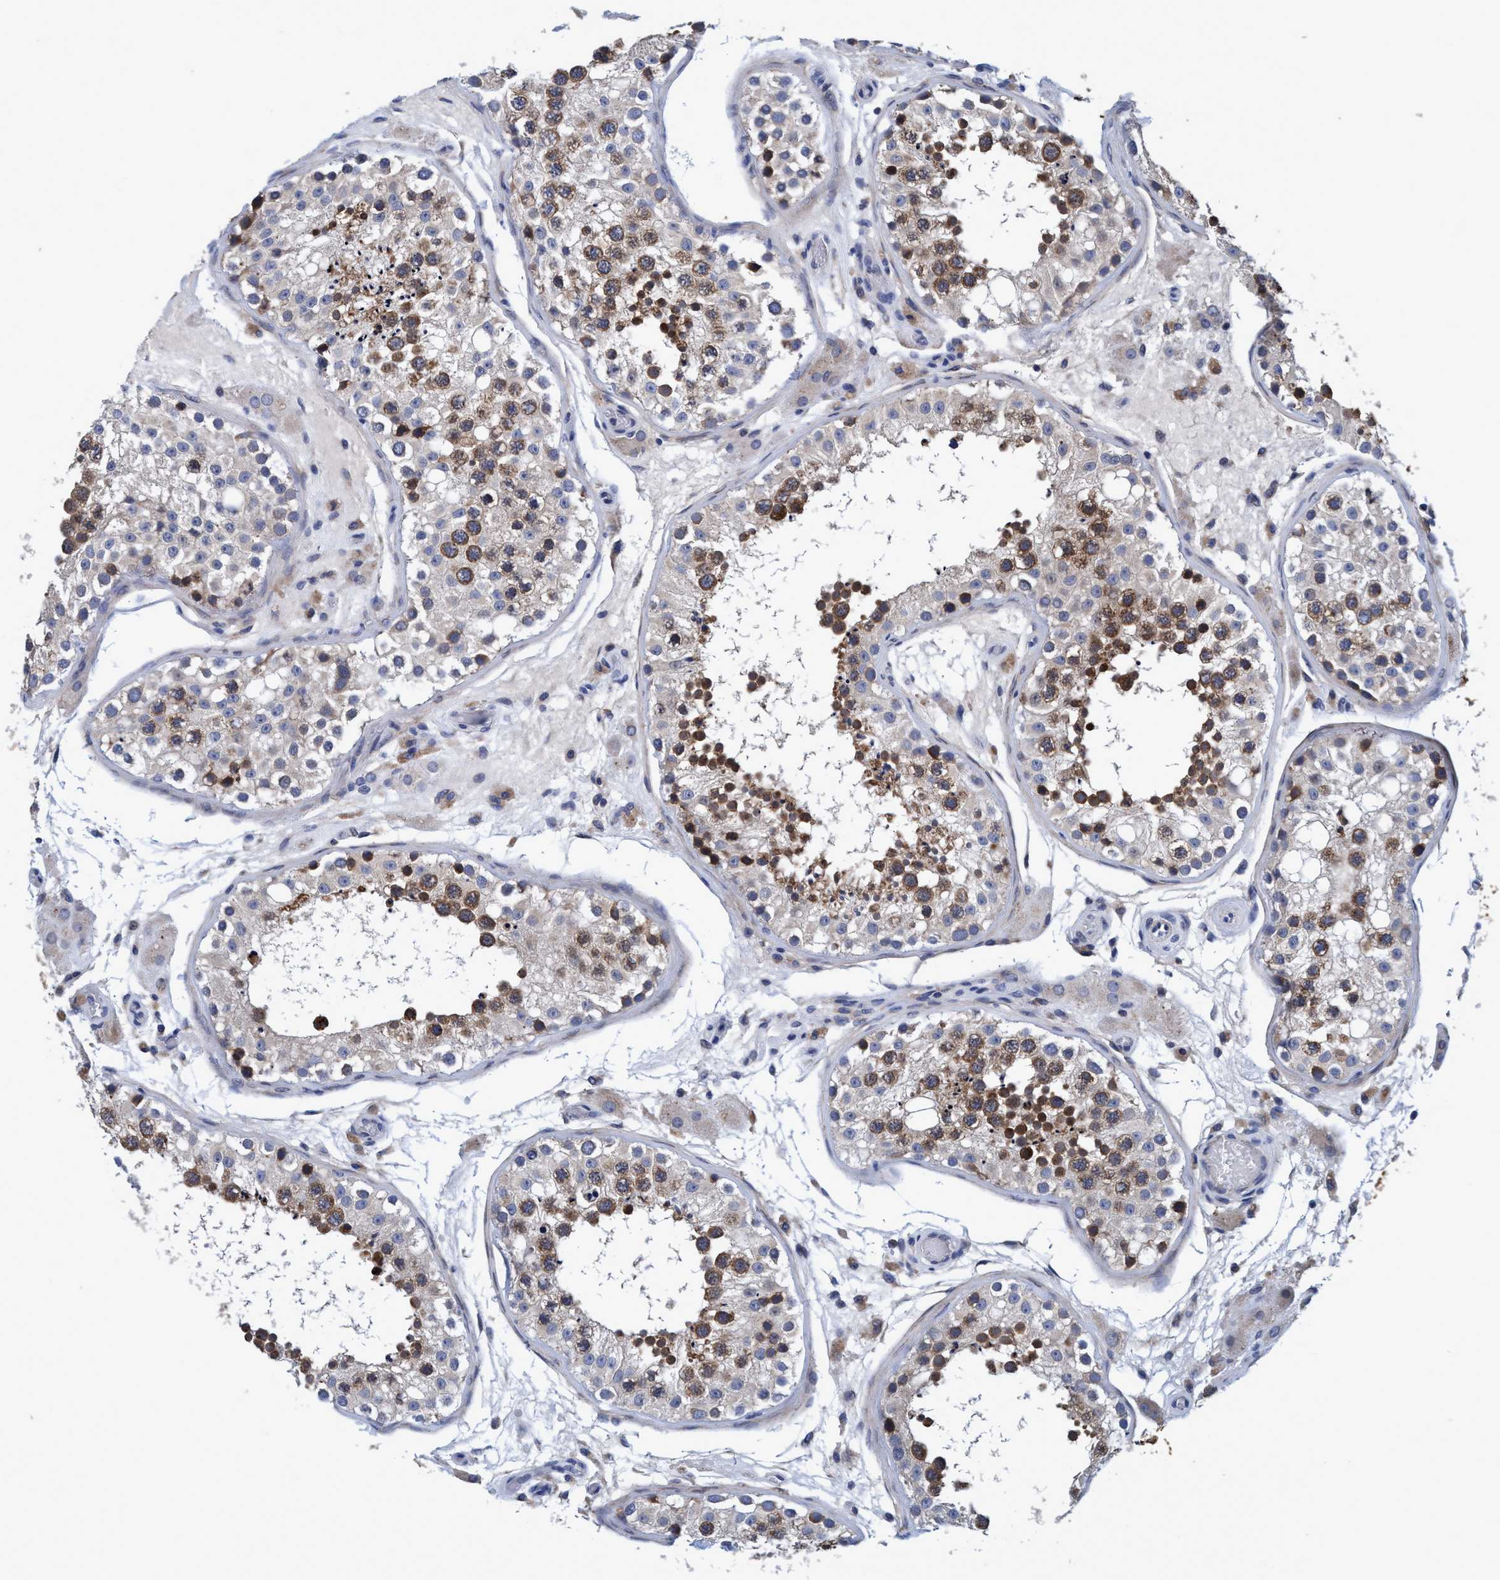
{"staining": {"intensity": "moderate", "quantity": ">75%", "location": "cytoplasmic/membranous"}, "tissue": "testis", "cell_type": "Cells in seminiferous ducts", "image_type": "normal", "snomed": [{"axis": "morphology", "description": "Normal tissue, NOS"}, {"axis": "topography", "description": "Testis"}, {"axis": "topography", "description": "Epididymis"}], "caption": "This micrograph demonstrates normal testis stained with immunohistochemistry (IHC) to label a protein in brown. The cytoplasmic/membranous of cells in seminiferous ducts show moderate positivity for the protein. Nuclei are counter-stained blue.", "gene": "CALCOCO2", "patient": {"sex": "male", "age": 26}}